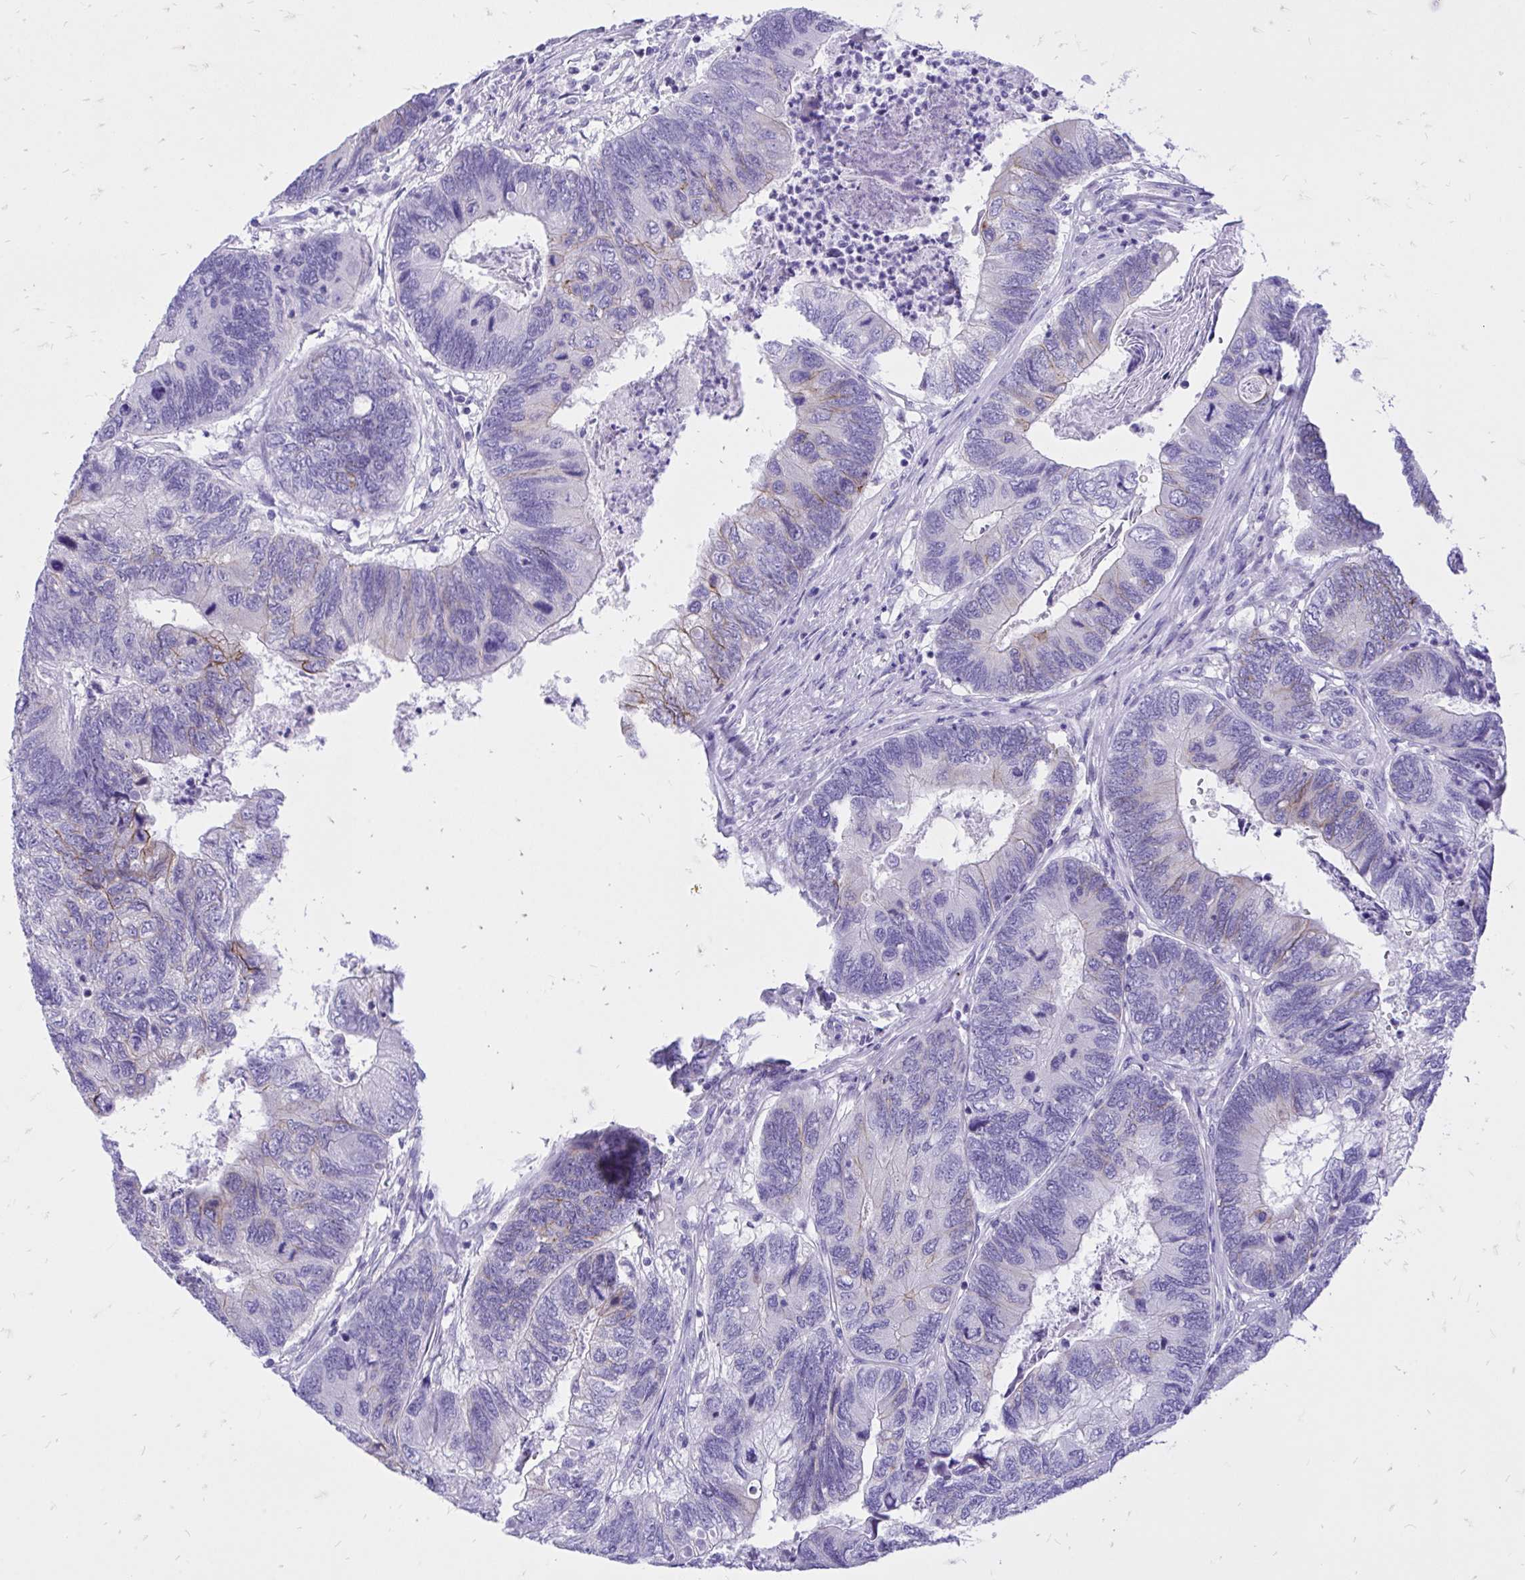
{"staining": {"intensity": "weak", "quantity": "<25%", "location": "cytoplasmic/membranous"}, "tissue": "colorectal cancer", "cell_type": "Tumor cells", "image_type": "cancer", "snomed": [{"axis": "morphology", "description": "Adenocarcinoma, NOS"}, {"axis": "topography", "description": "Colon"}], "caption": "Protein analysis of colorectal cancer (adenocarcinoma) reveals no significant positivity in tumor cells.", "gene": "MON1A", "patient": {"sex": "female", "age": 67}}